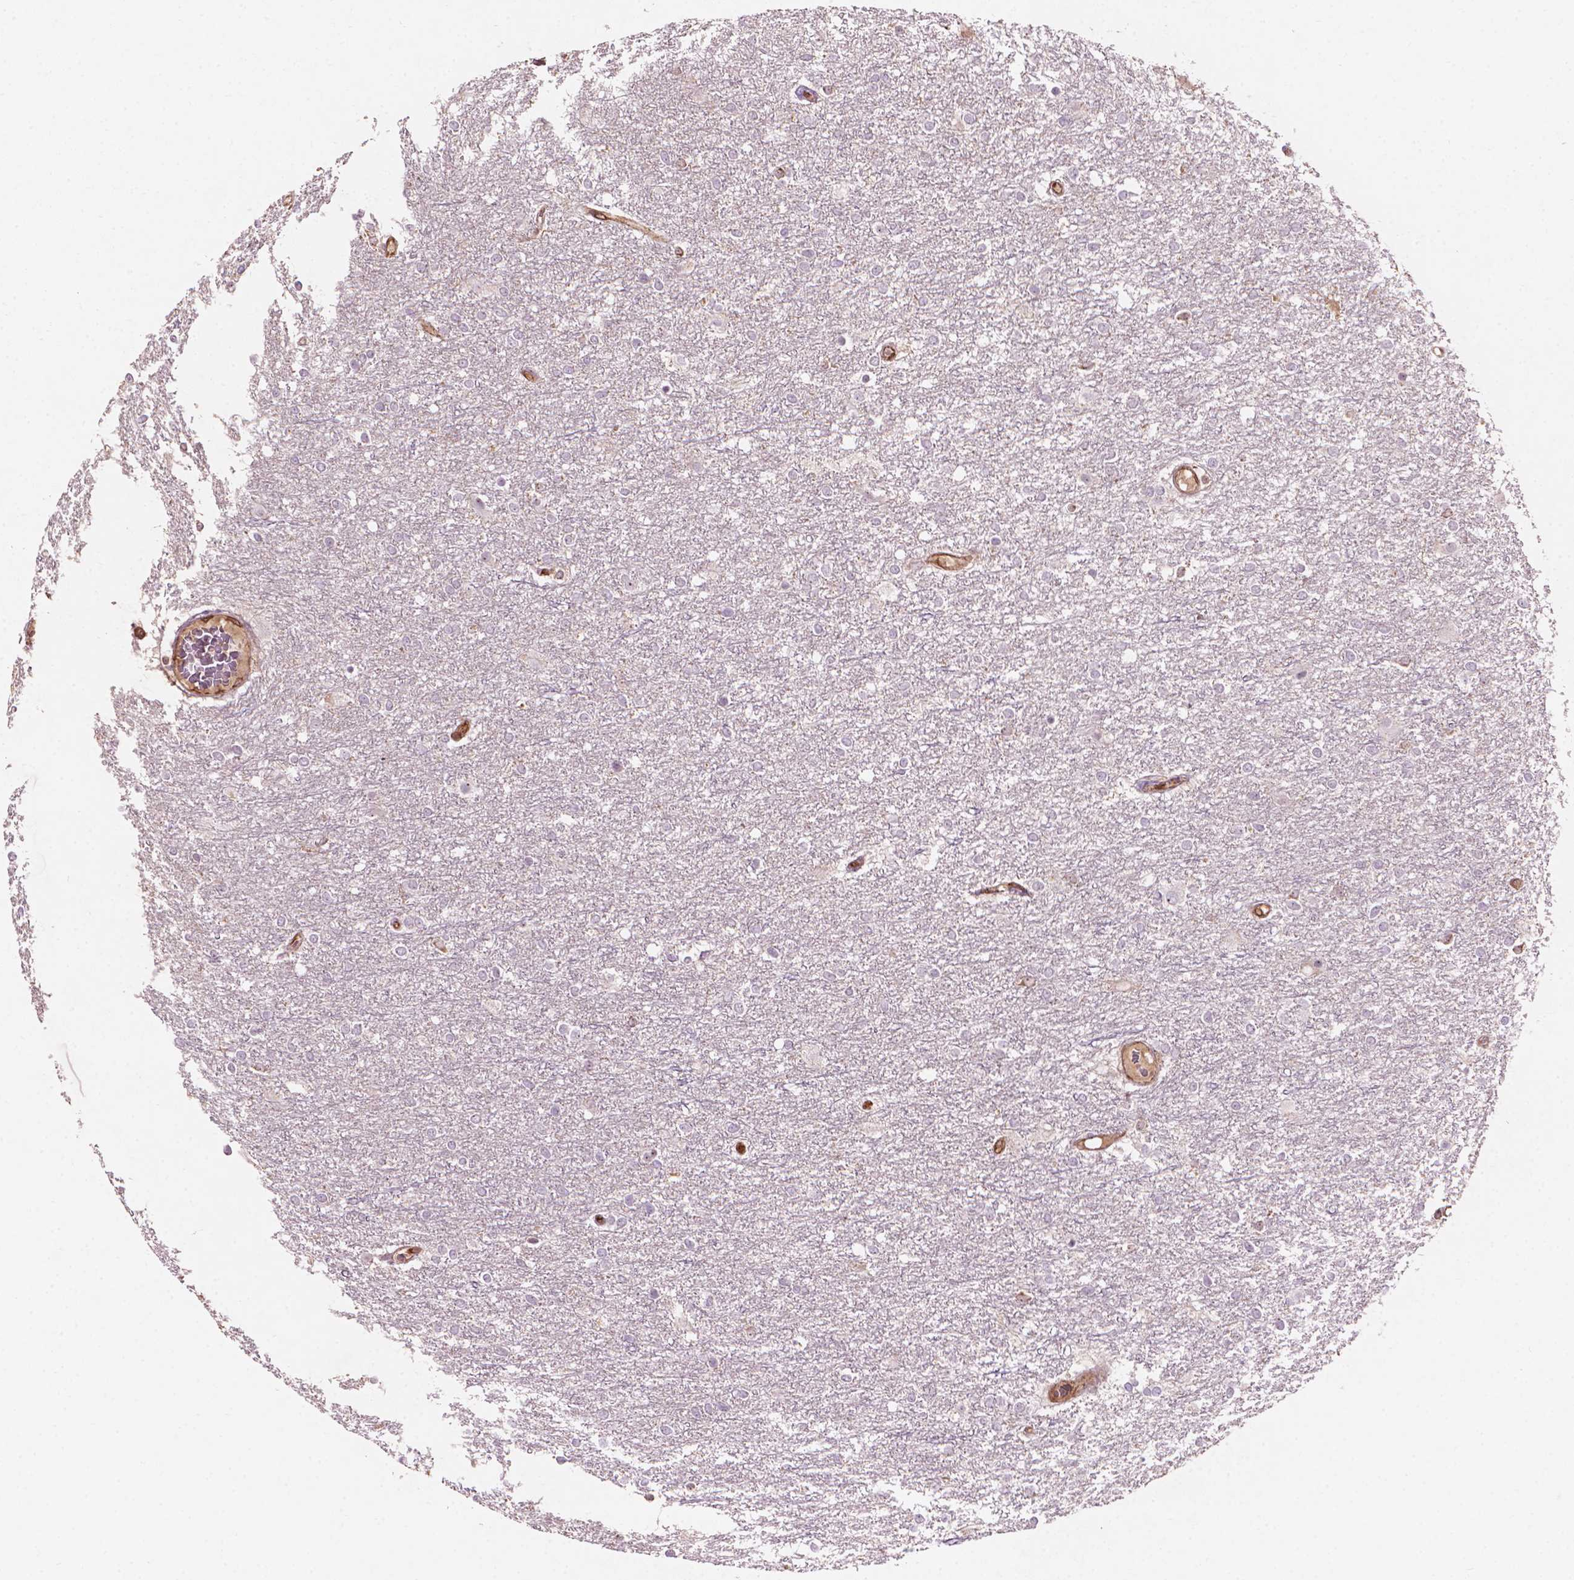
{"staining": {"intensity": "negative", "quantity": "none", "location": "none"}, "tissue": "glioma", "cell_type": "Tumor cells", "image_type": "cancer", "snomed": [{"axis": "morphology", "description": "Glioma, malignant, High grade"}, {"axis": "topography", "description": "Brain"}], "caption": "High power microscopy histopathology image of an IHC image of high-grade glioma (malignant), revealing no significant positivity in tumor cells.", "gene": "SMC2", "patient": {"sex": "female", "age": 61}}